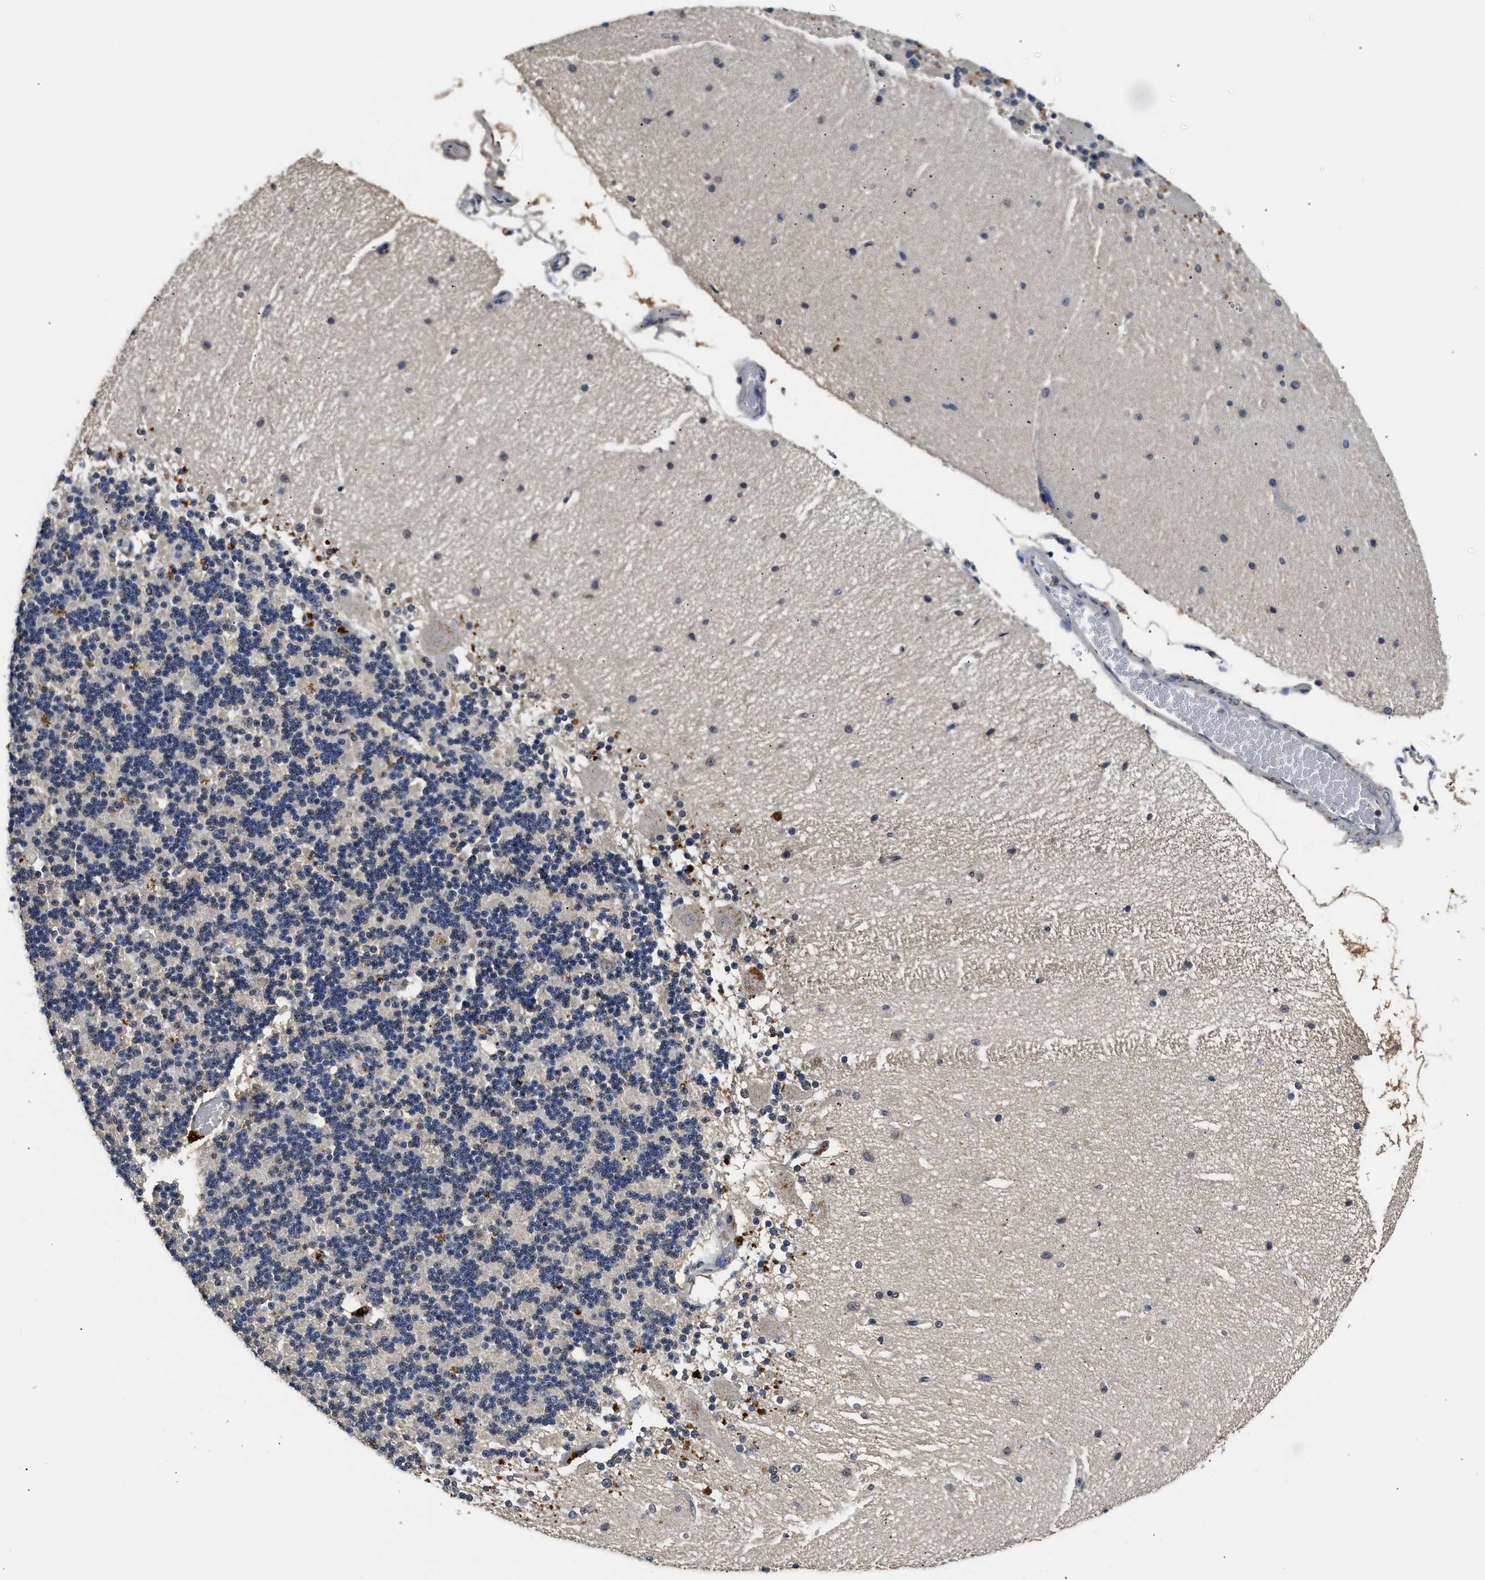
{"staining": {"intensity": "weak", "quantity": "25%-75%", "location": "cytoplasmic/membranous"}, "tissue": "cerebellum", "cell_type": "Cells in granular layer", "image_type": "normal", "snomed": [{"axis": "morphology", "description": "Normal tissue, NOS"}, {"axis": "topography", "description": "Cerebellum"}], "caption": "Weak cytoplasmic/membranous staining for a protein is seen in about 25%-75% of cells in granular layer of unremarkable cerebellum using immunohistochemistry.", "gene": "CTNNA1", "patient": {"sex": "female", "age": 54}}